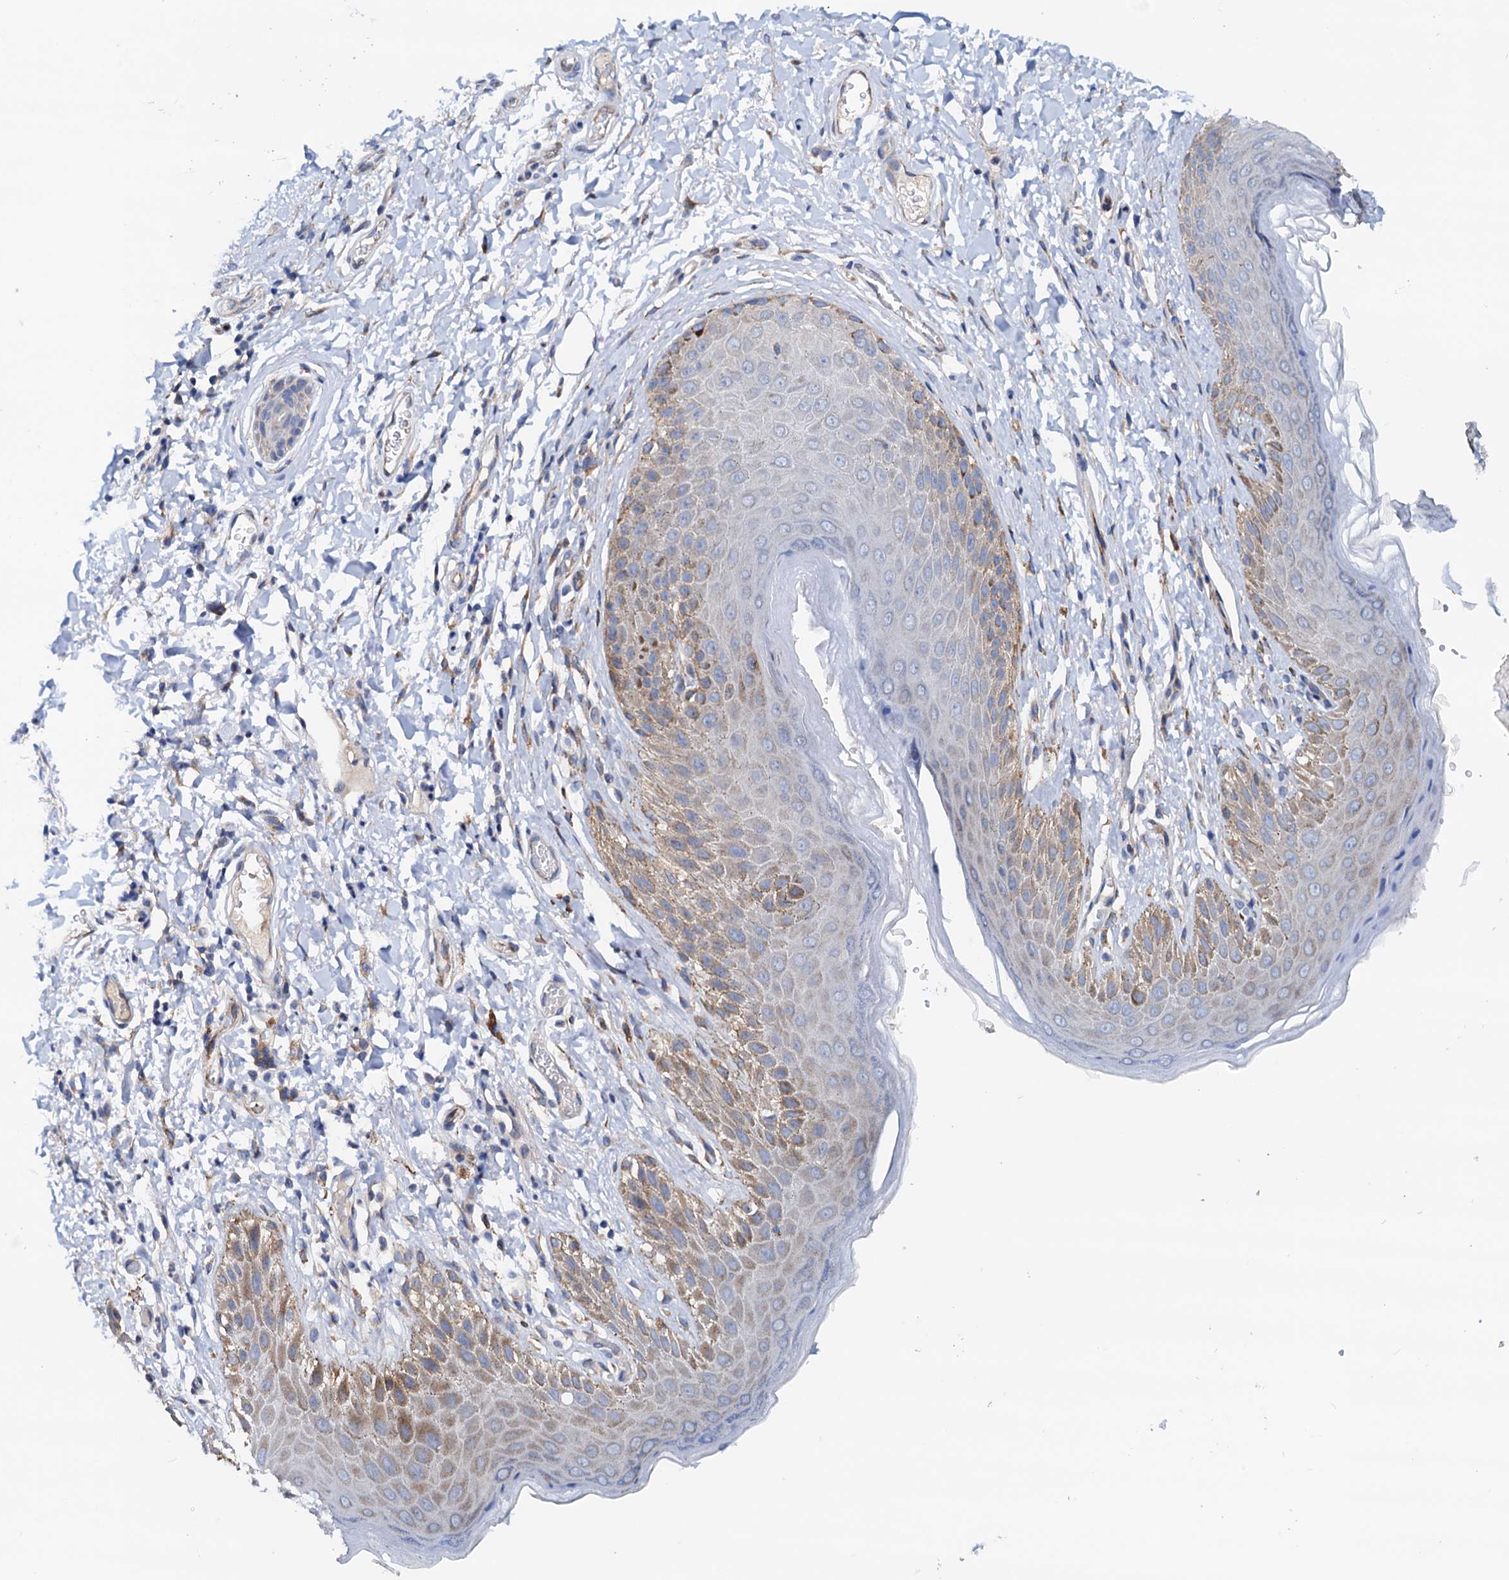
{"staining": {"intensity": "moderate", "quantity": "<25%", "location": "cytoplasmic/membranous"}, "tissue": "skin", "cell_type": "Epidermal cells", "image_type": "normal", "snomed": [{"axis": "morphology", "description": "Normal tissue, NOS"}, {"axis": "topography", "description": "Anal"}], "caption": "Immunohistochemical staining of normal human skin exhibits moderate cytoplasmic/membranous protein expression in approximately <25% of epidermal cells.", "gene": "RASSF9", "patient": {"sex": "male", "age": 44}}